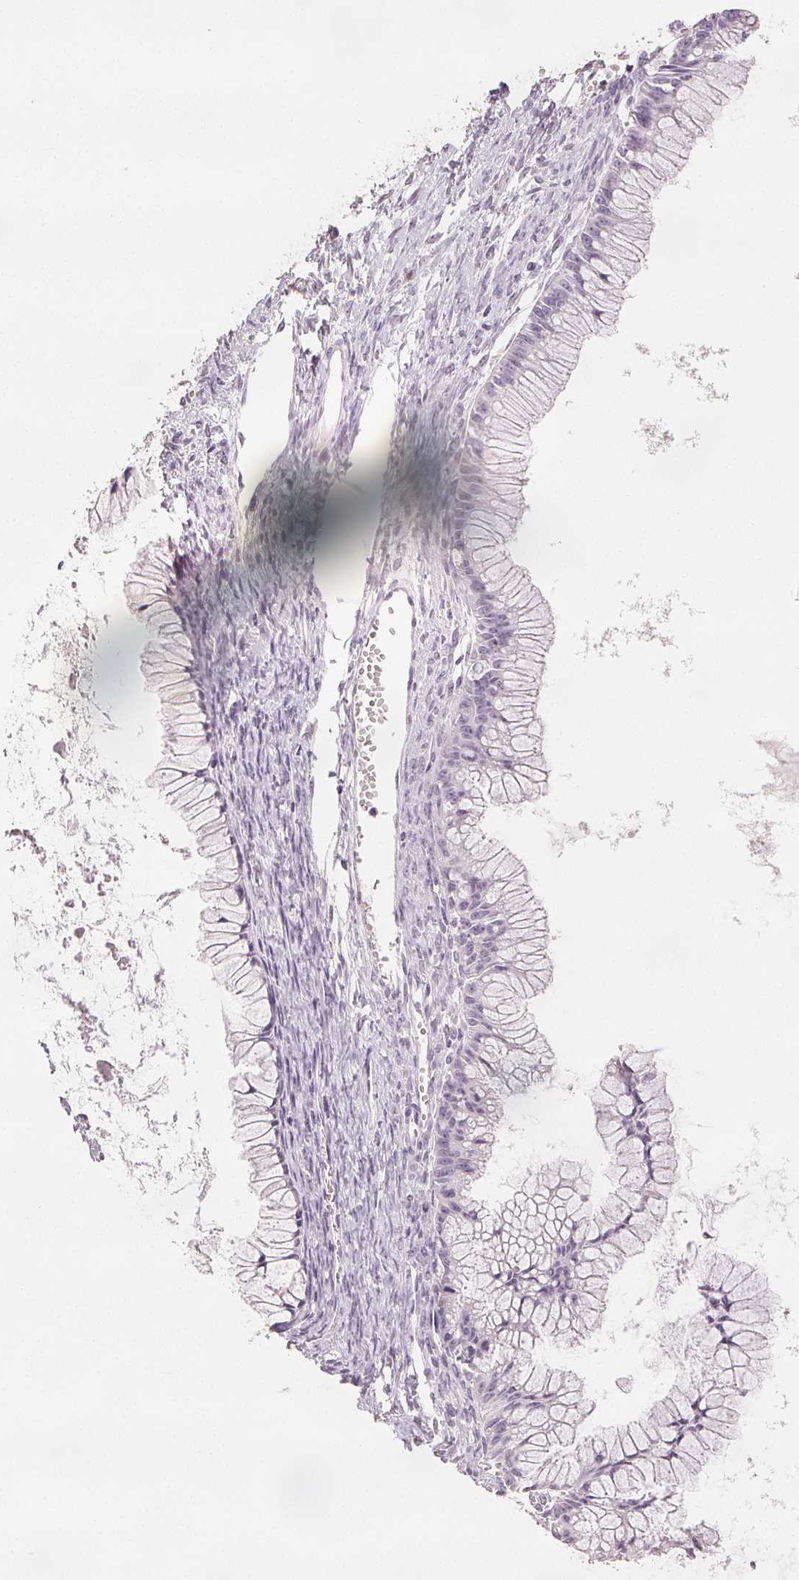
{"staining": {"intensity": "negative", "quantity": "none", "location": "none"}, "tissue": "ovarian cancer", "cell_type": "Tumor cells", "image_type": "cancer", "snomed": [{"axis": "morphology", "description": "Cystadenocarcinoma, mucinous, NOS"}, {"axis": "topography", "description": "Ovary"}], "caption": "Ovarian cancer was stained to show a protein in brown. There is no significant positivity in tumor cells. The staining is performed using DAB brown chromogen with nuclei counter-stained in using hematoxylin.", "gene": "SCGN", "patient": {"sex": "female", "age": 41}}